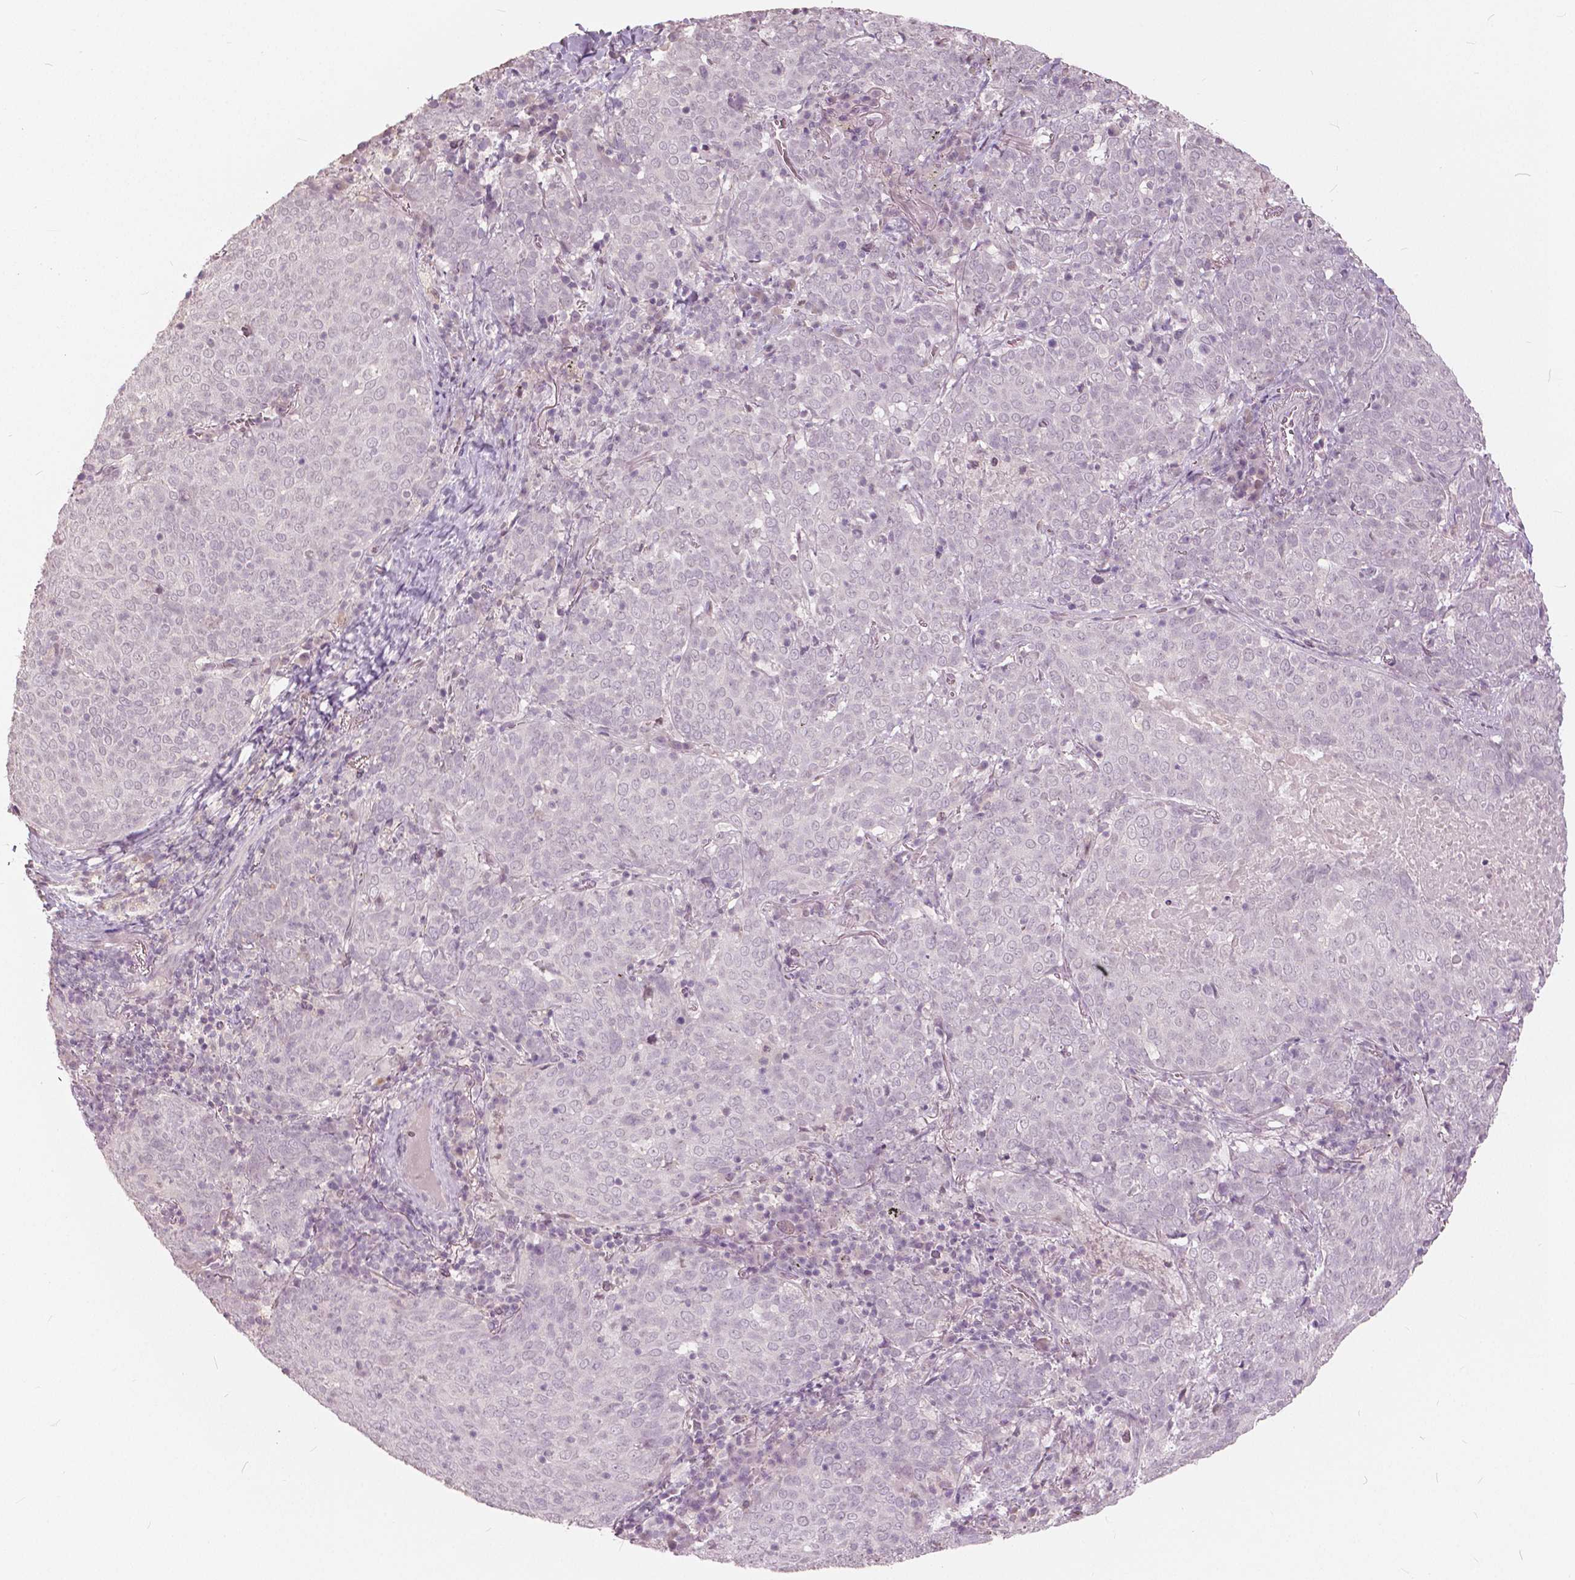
{"staining": {"intensity": "negative", "quantity": "none", "location": "none"}, "tissue": "lung cancer", "cell_type": "Tumor cells", "image_type": "cancer", "snomed": [{"axis": "morphology", "description": "Squamous cell carcinoma, NOS"}, {"axis": "topography", "description": "Lung"}], "caption": "Lung cancer (squamous cell carcinoma) stained for a protein using IHC reveals no staining tumor cells.", "gene": "NANOG", "patient": {"sex": "male", "age": 82}}